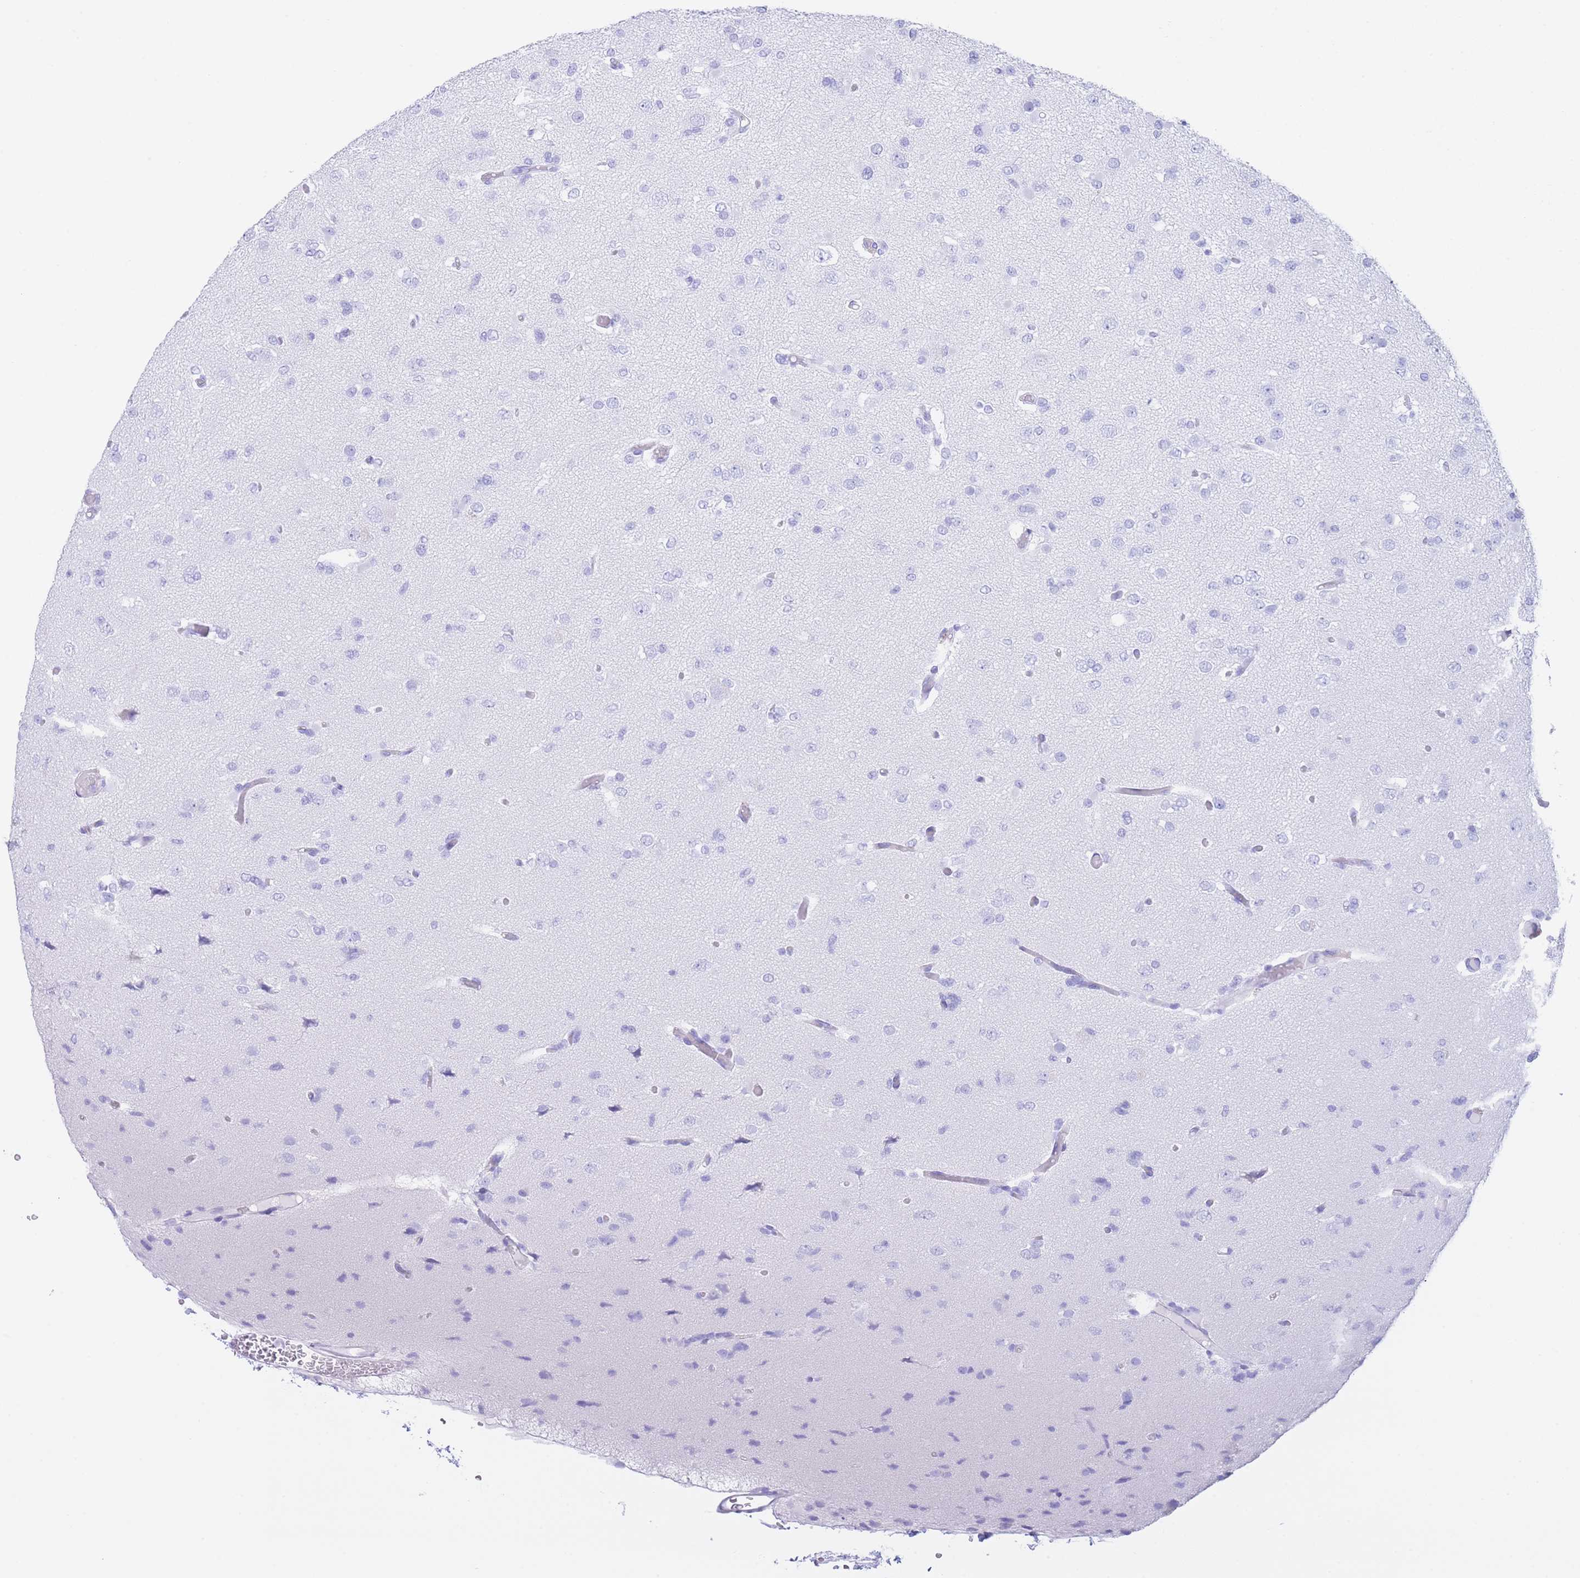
{"staining": {"intensity": "negative", "quantity": "none", "location": "none"}, "tissue": "glioma", "cell_type": "Tumor cells", "image_type": "cancer", "snomed": [{"axis": "morphology", "description": "Glioma, malignant, Low grade"}, {"axis": "topography", "description": "Brain"}], "caption": "An immunohistochemistry (IHC) histopathology image of malignant glioma (low-grade) is shown. There is no staining in tumor cells of malignant glioma (low-grade).", "gene": "SLCO1B3", "patient": {"sex": "female", "age": 22}}